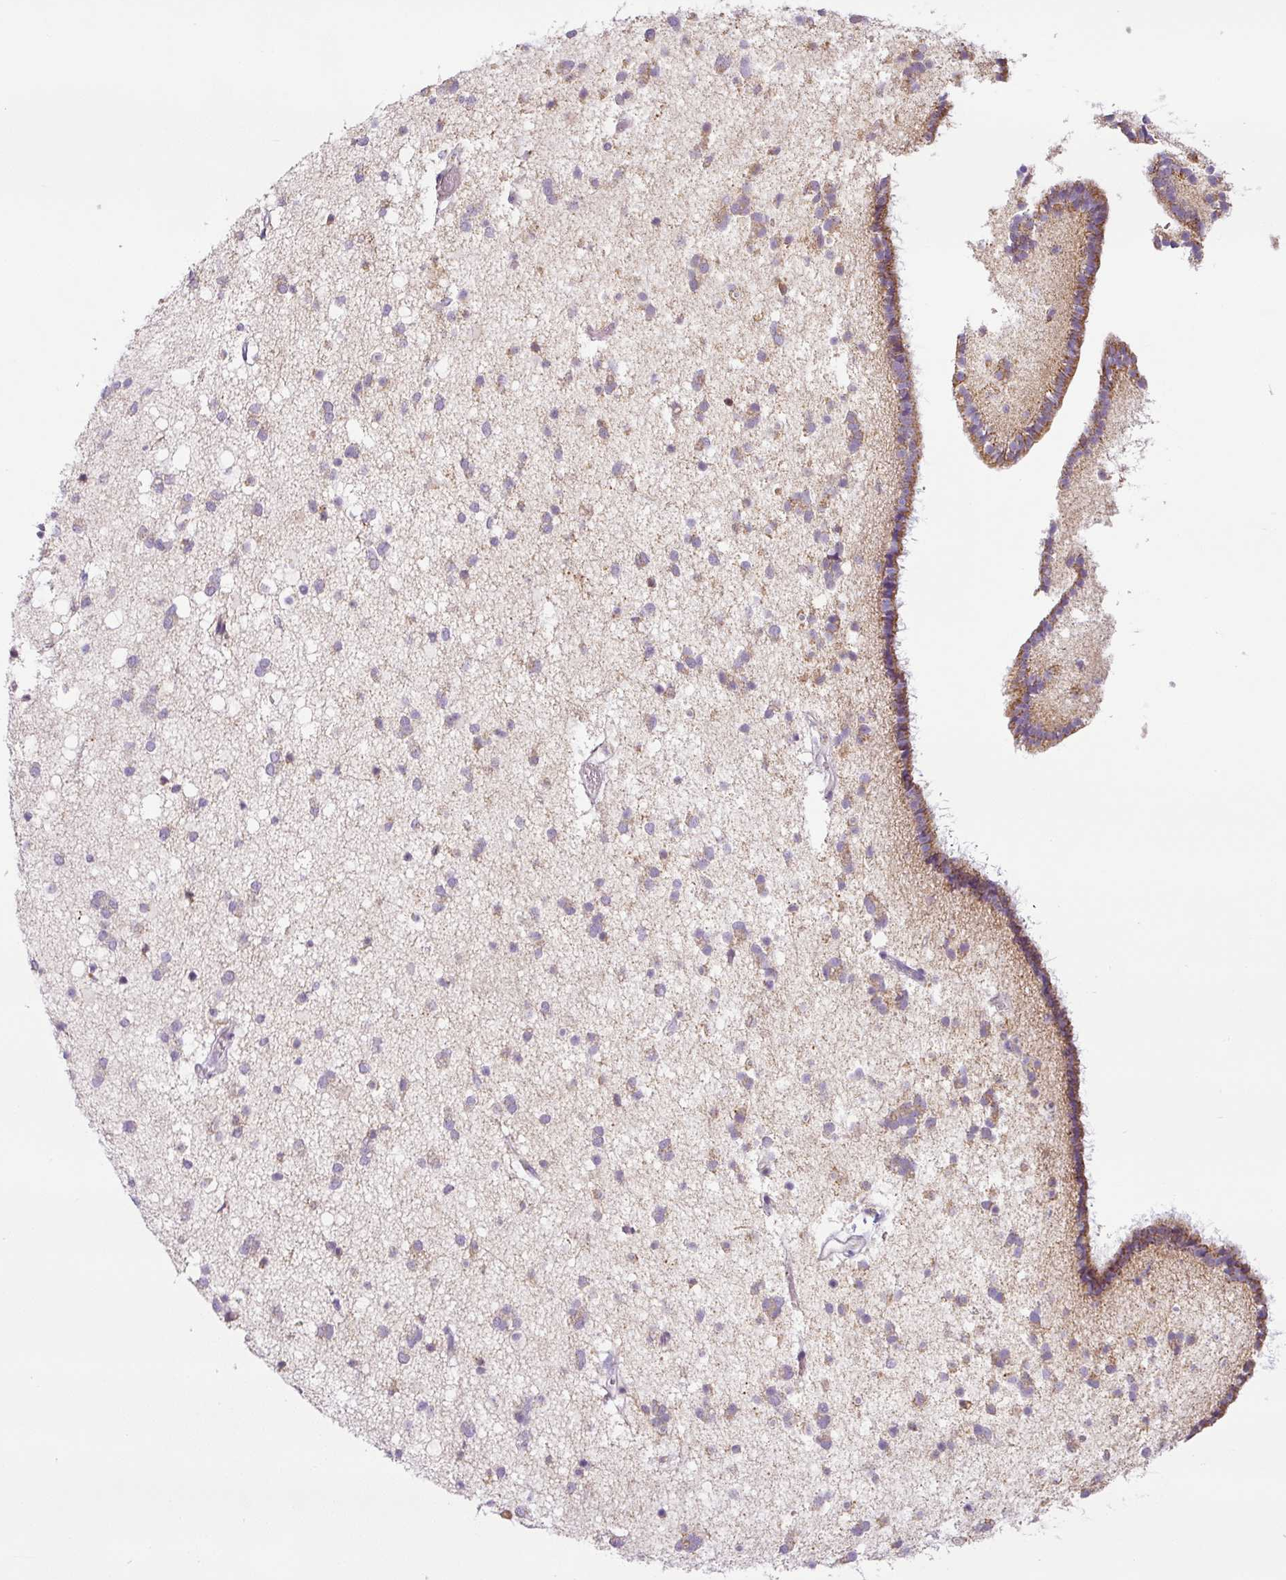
{"staining": {"intensity": "moderate", "quantity": "25%-75%", "location": "cytoplasmic/membranous"}, "tissue": "caudate", "cell_type": "Glial cells", "image_type": "normal", "snomed": [{"axis": "morphology", "description": "Normal tissue, NOS"}, {"axis": "topography", "description": "Lateral ventricle wall"}], "caption": "Immunohistochemical staining of normal caudate reveals medium levels of moderate cytoplasmic/membranous staining in approximately 25%-75% of glial cells. (IHC, brightfield microscopy, high magnification).", "gene": "HMCN2", "patient": {"sex": "male", "age": 37}}